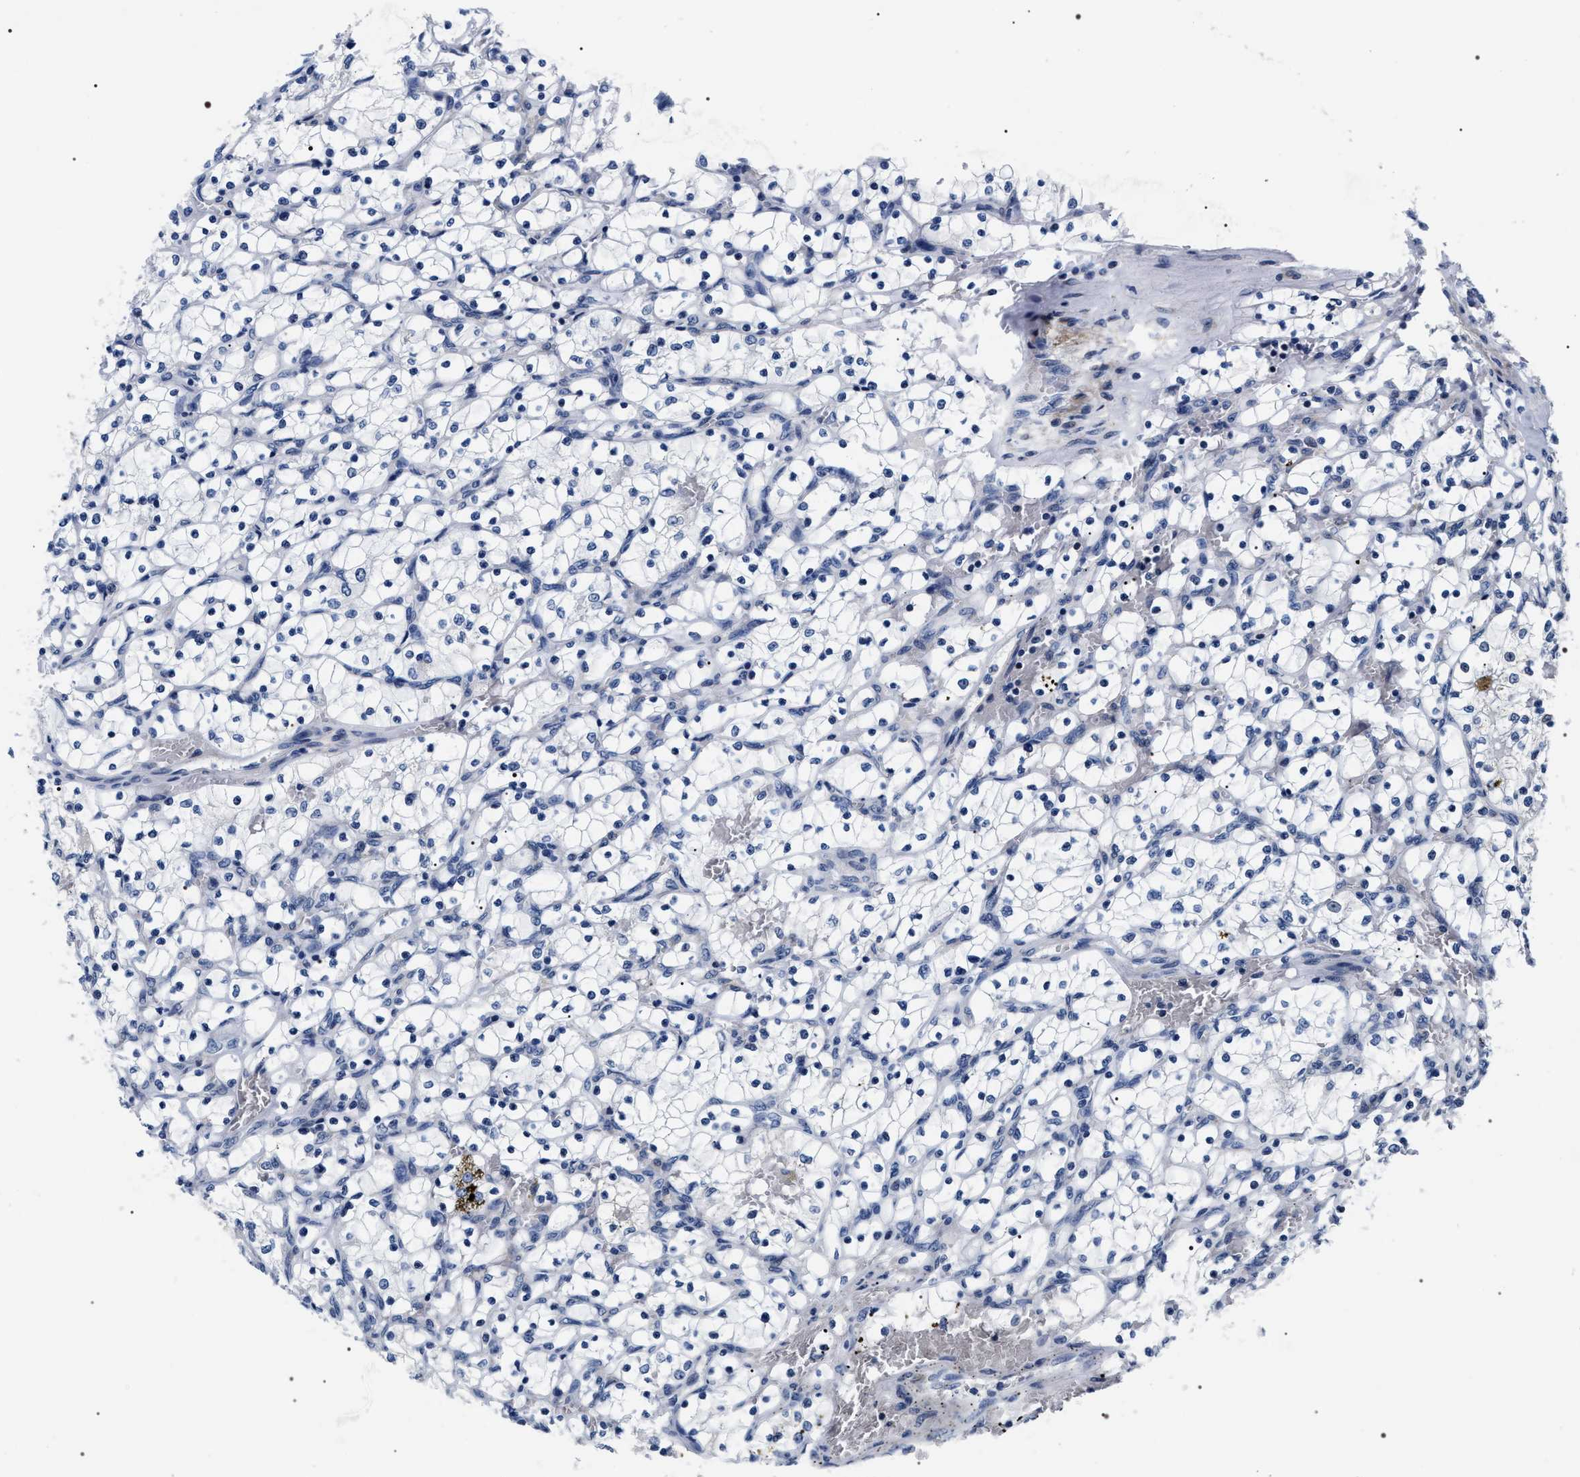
{"staining": {"intensity": "negative", "quantity": "none", "location": "none"}, "tissue": "renal cancer", "cell_type": "Tumor cells", "image_type": "cancer", "snomed": [{"axis": "morphology", "description": "Adenocarcinoma, NOS"}, {"axis": "topography", "description": "Kidney"}], "caption": "This micrograph is of renal cancer (adenocarcinoma) stained with immunohistochemistry to label a protein in brown with the nuclei are counter-stained blue. There is no positivity in tumor cells.", "gene": "BAG2", "patient": {"sex": "female", "age": 69}}